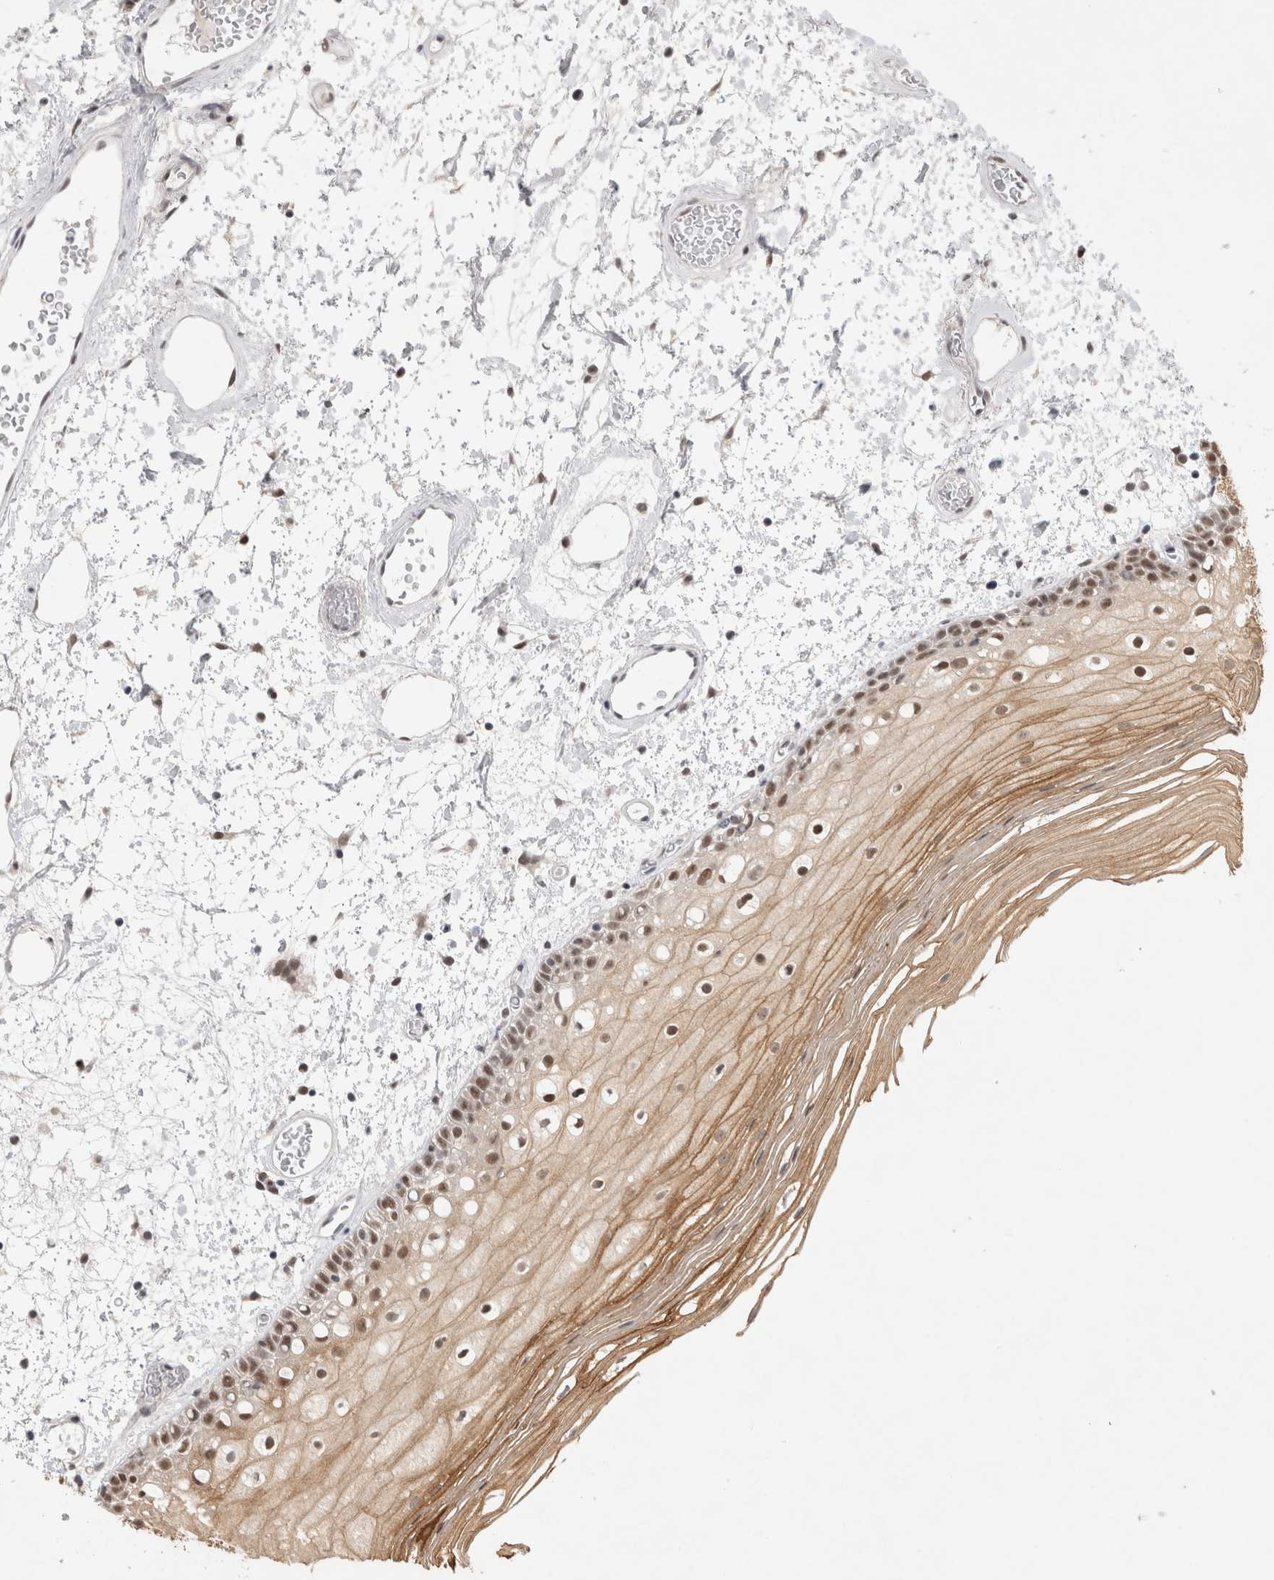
{"staining": {"intensity": "moderate", "quantity": ">75%", "location": "cytoplasmic/membranous,nuclear"}, "tissue": "oral mucosa", "cell_type": "Squamous epithelial cells", "image_type": "normal", "snomed": [{"axis": "morphology", "description": "Normal tissue, NOS"}, {"axis": "topography", "description": "Oral tissue"}], "caption": "Immunohistochemical staining of benign human oral mucosa reveals medium levels of moderate cytoplasmic/membranous,nuclear positivity in approximately >75% of squamous epithelial cells. (Brightfield microscopy of DAB IHC at high magnification).", "gene": "RECQL4", "patient": {"sex": "male", "age": 52}}